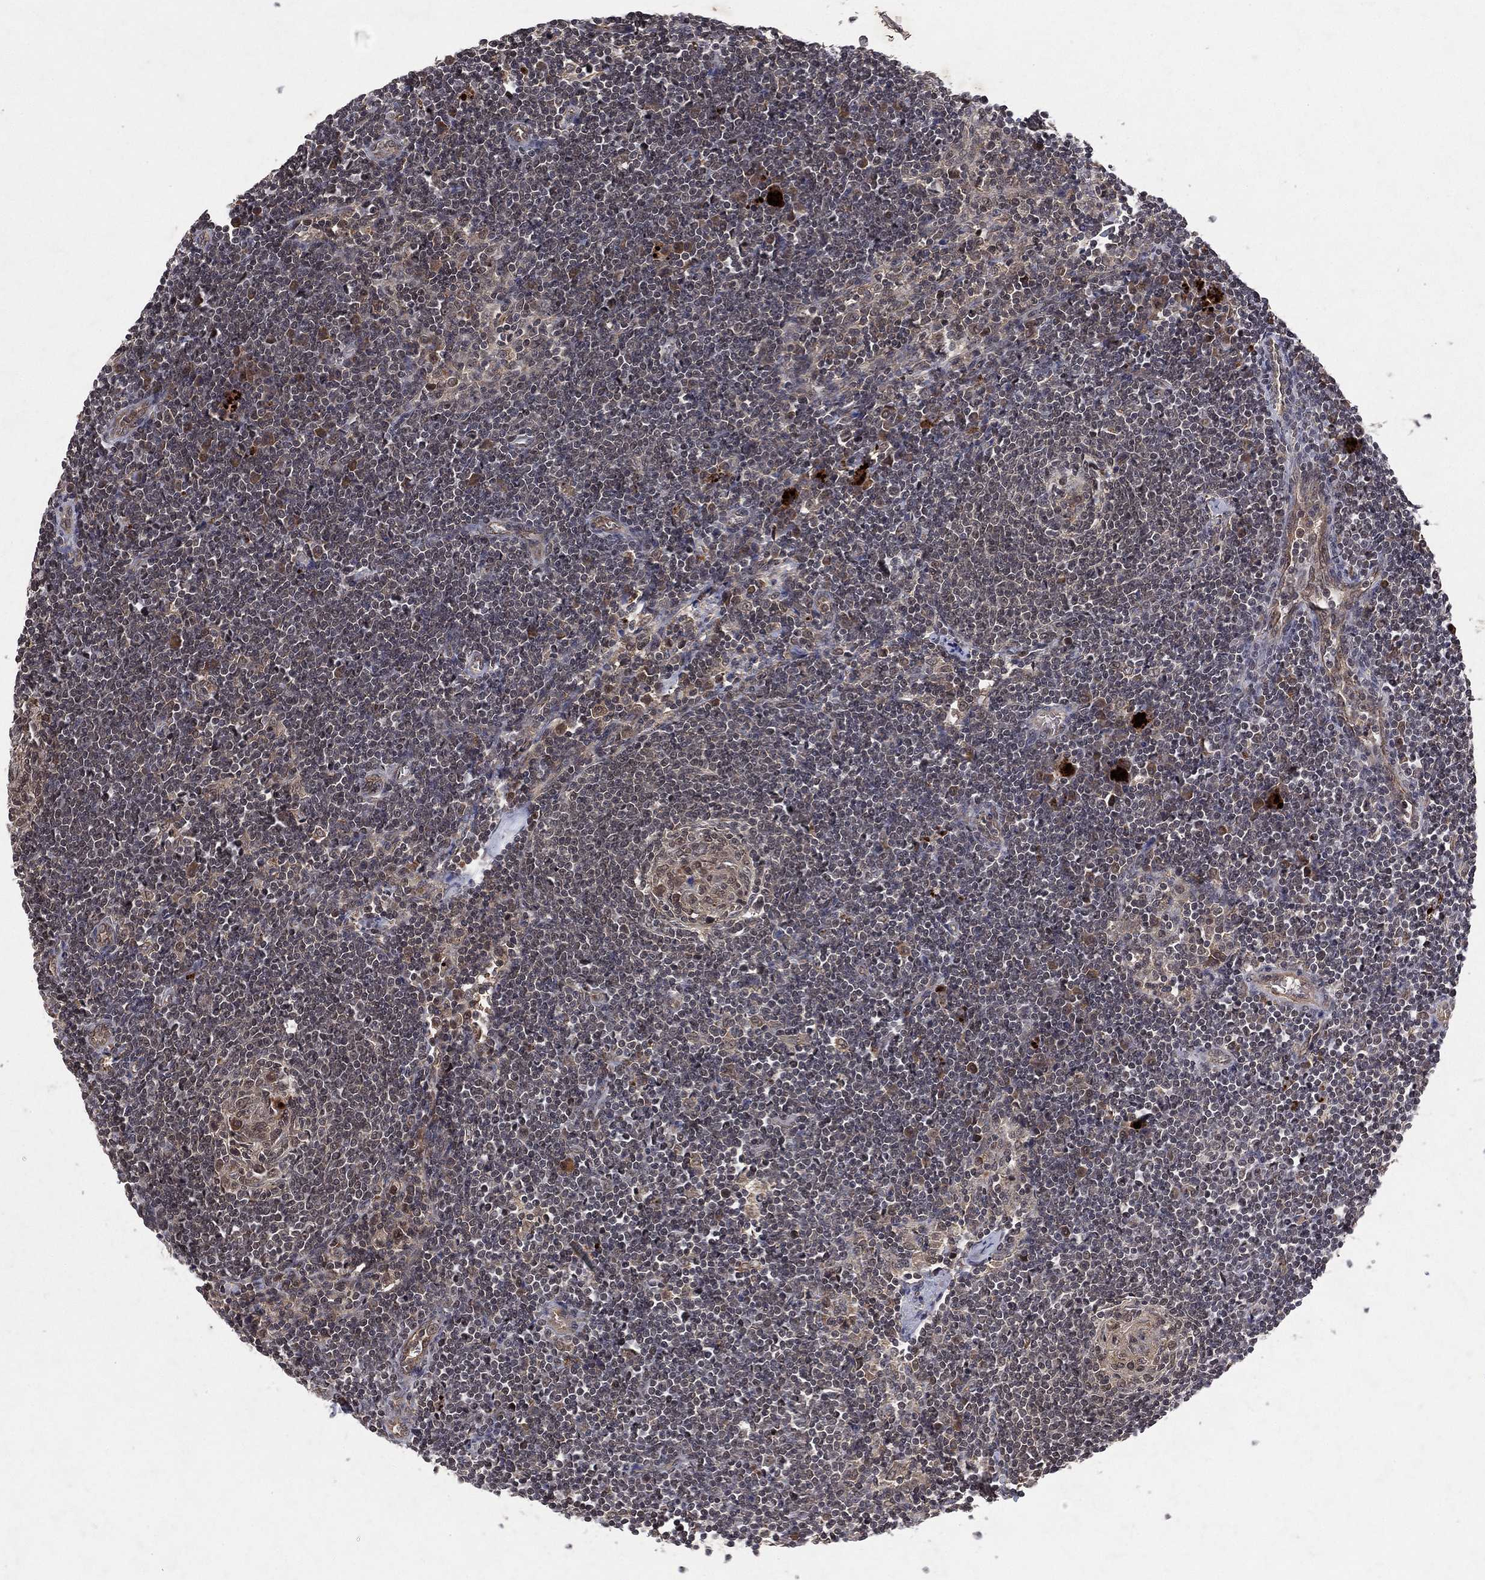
{"staining": {"intensity": "negative", "quantity": "none", "location": "none"}, "tissue": "lymph node", "cell_type": "Germinal center cells", "image_type": "normal", "snomed": [{"axis": "morphology", "description": "Normal tissue, NOS"}, {"axis": "morphology", "description": "Adenocarcinoma, NOS"}, {"axis": "topography", "description": "Lymph node"}, {"axis": "topography", "description": "Pancreas"}], "caption": "Histopathology image shows no protein staining in germinal center cells of unremarkable lymph node. (DAB (3,3'-diaminobenzidine) IHC with hematoxylin counter stain).", "gene": "ATG4B", "patient": {"sex": "female", "age": 58}}